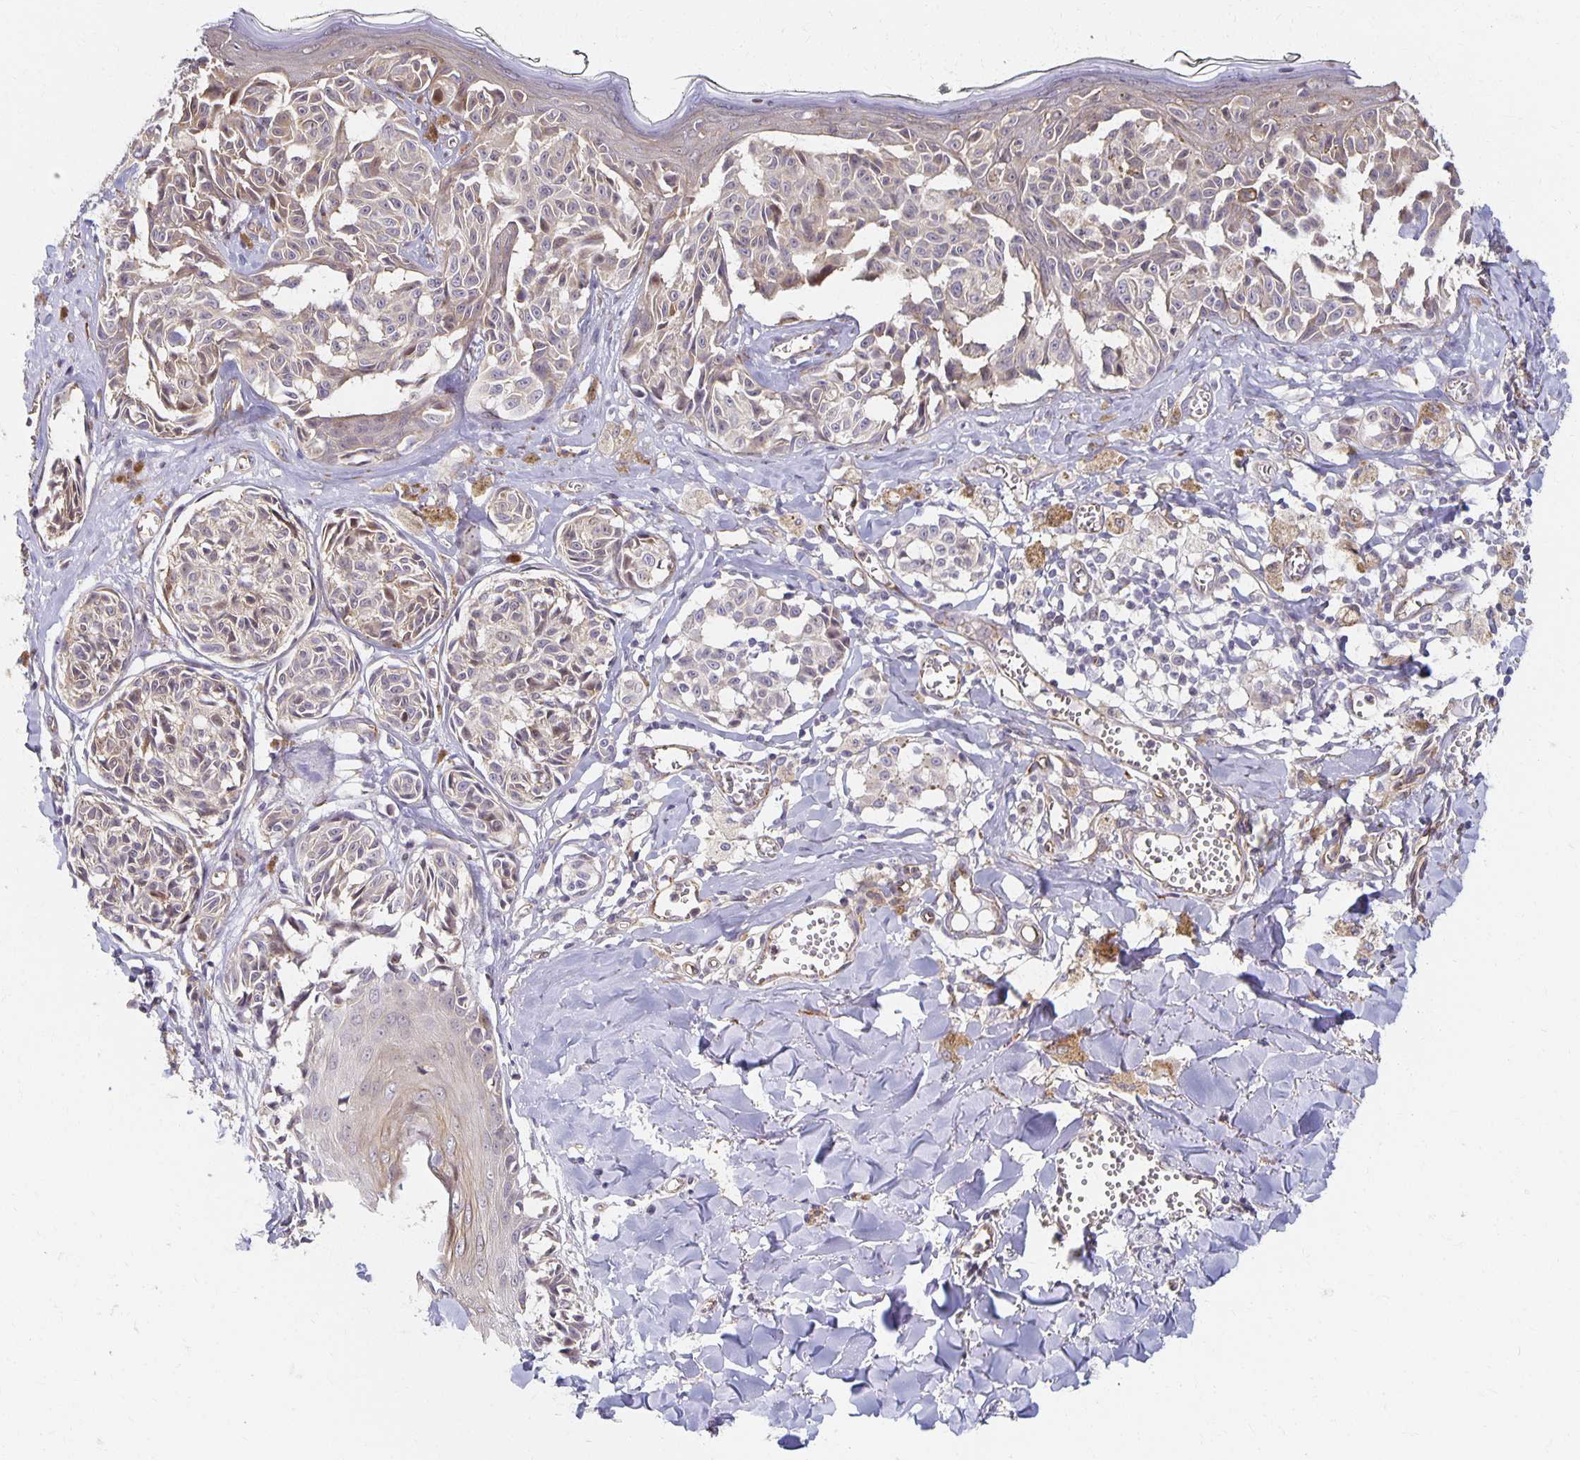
{"staining": {"intensity": "negative", "quantity": "none", "location": "none"}, "tissue": "melanoma", "cell_type": "Tumor cells", "image_type": "cancer", "snomed": [{"axis": "morphology", "description": "Malignant melanoma, NOS"}, {"axis": "topography", "description": "Skin"}], "caption": "Malignant melanoma was stained to show a protein in brown. There is no significant expression in tumor cells. (DAB (3,3'-diaminobenzidine) immunohistochemistry with hematoxylin counter stain).", "gene": "SORL1", "patient": {"sex": "female", "age": 43}}